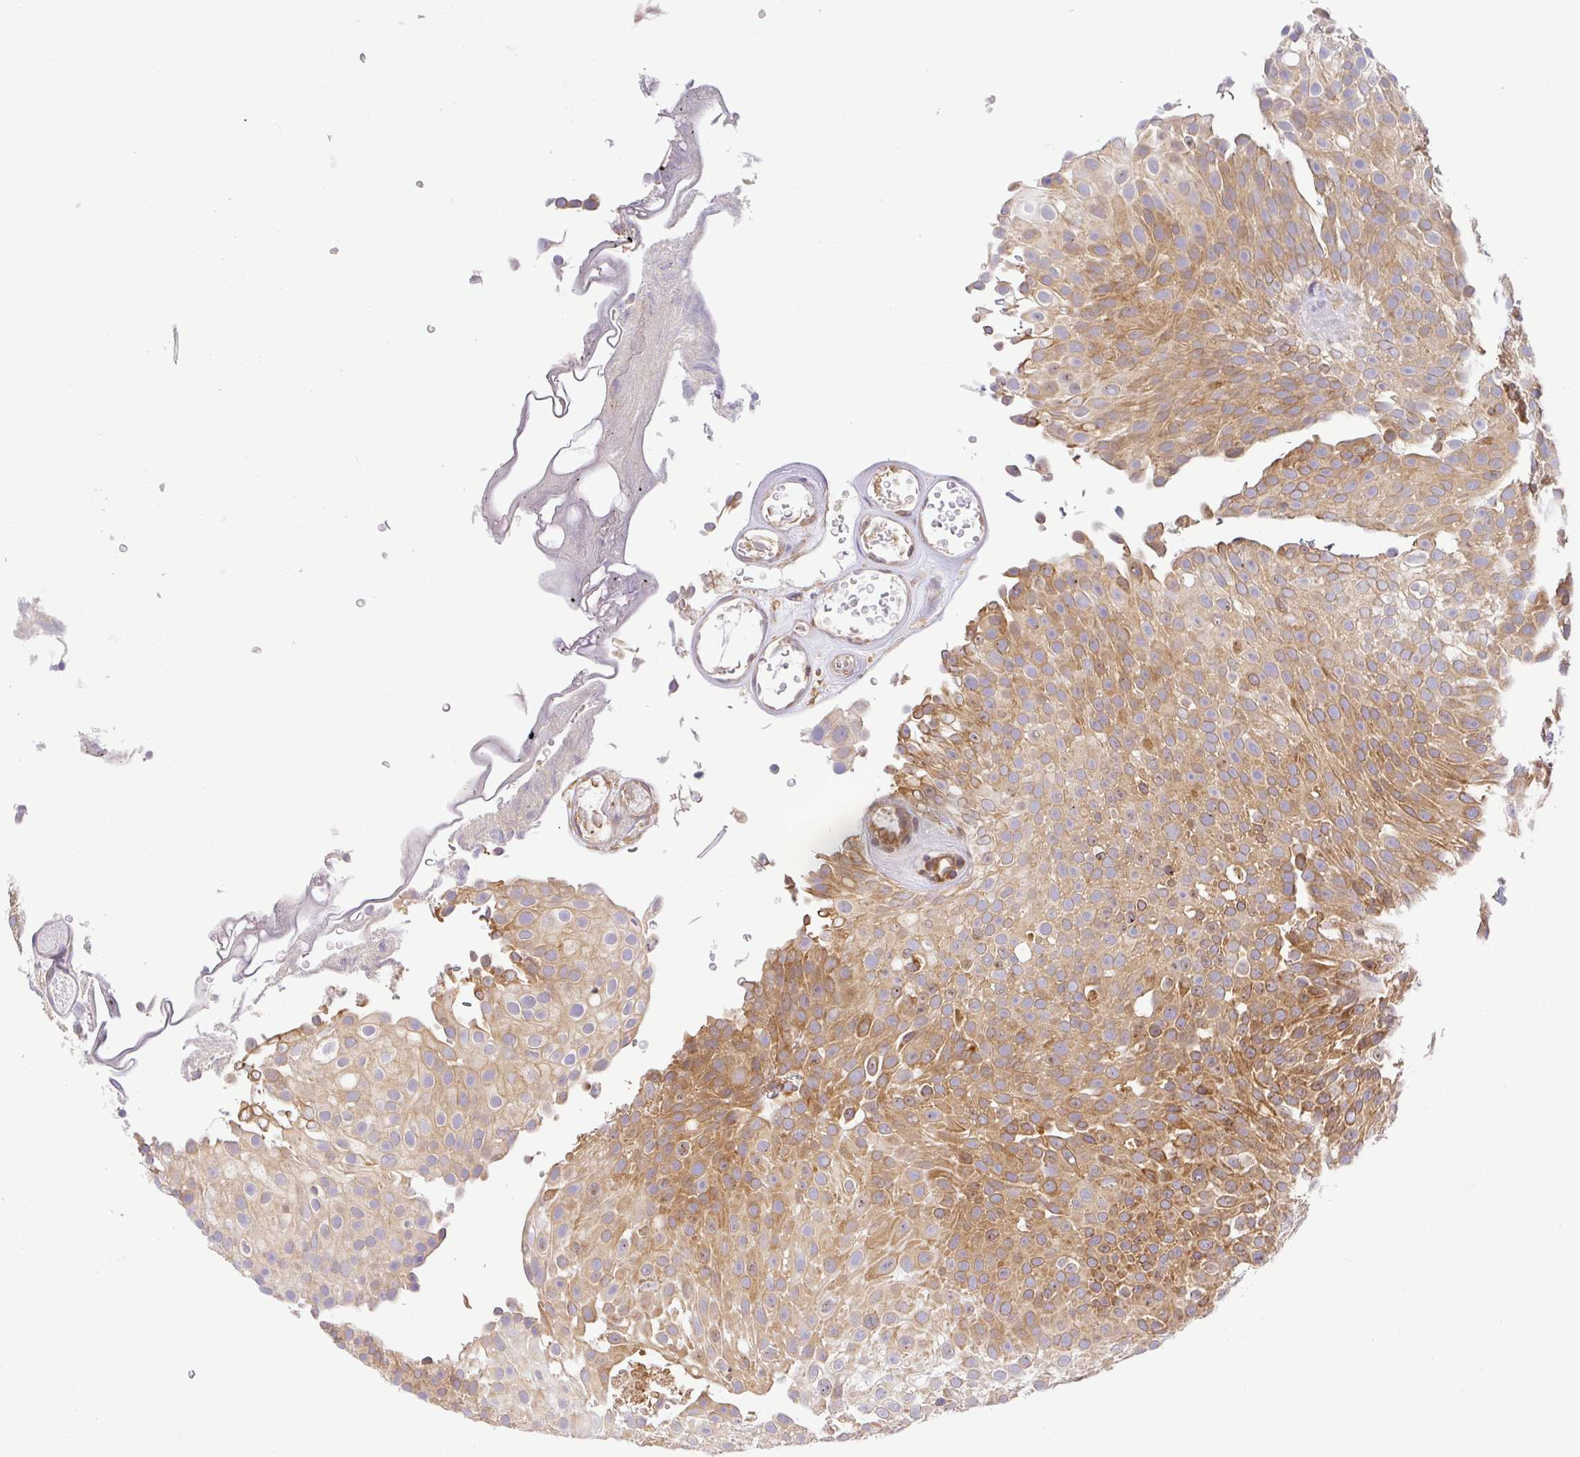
{"staining": {"intensity": "moderate", "quantity": "25%-75%", "location": "cytoplasmic/membranous"}, "tissue": "urothelial cancer", "cell_type": "Tumor cells", "image_type": "cancer", "snomed": [{"axis": "morphology", "description": "Urothelial carcinoma, Low grade"}, {"axis": "topography", "description": "Urinary bladder"}], "caption": "Immunohistochemistry (DAB) staining of low-grade urothelial carcinoma displays moderate cytoplasmic/membranous protein positivity in approximately 25%-75% of tumor cells.", "gene": "DERL2", "patient": {"sex": "male", "age": 78}}